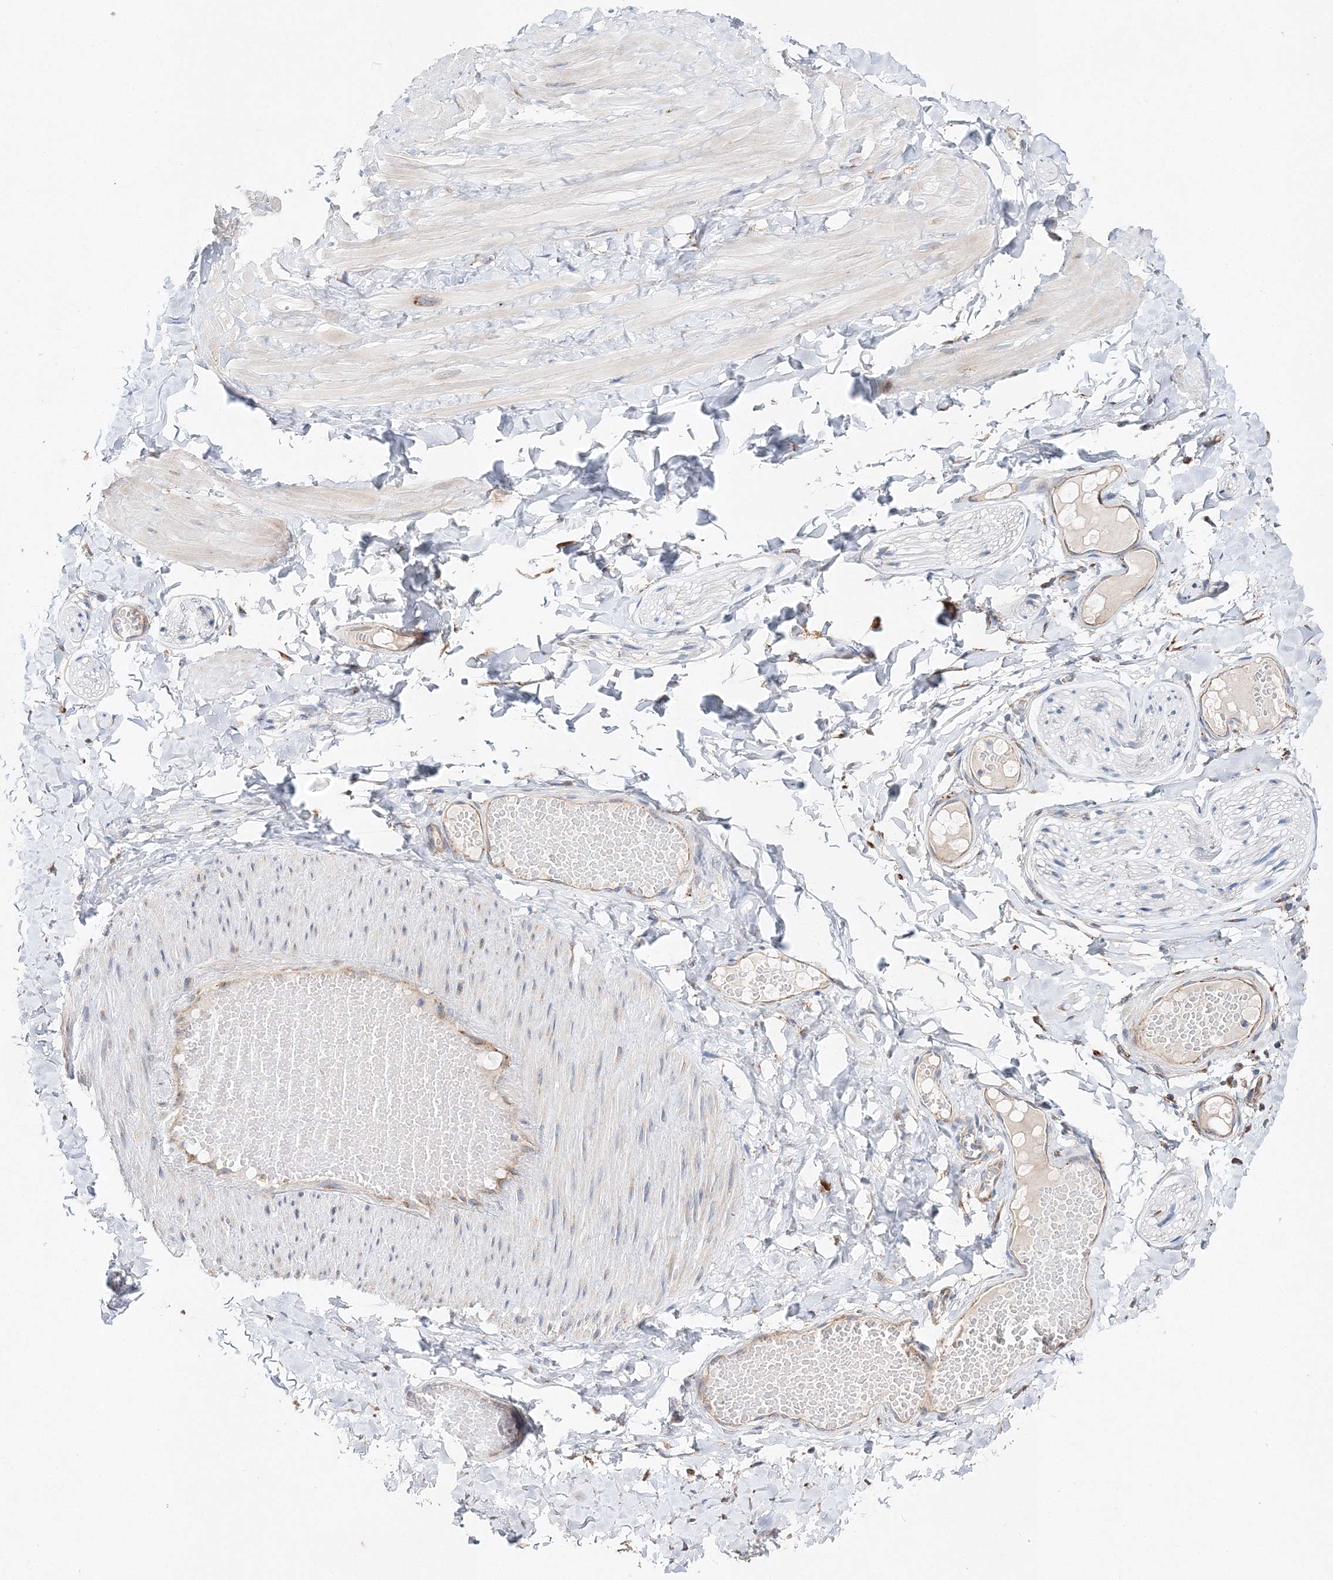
{"staining": {"intensity": "weak", "quantity": "25%-75%", "location": "cytoplasmic/membranous"}, "tissue": "adipose tissue", "cell_type": "Adipocytes", "image_type": "normal", "snomed": [{"axis": "morphology", "description": "Normal tissue, NOS"}, {"axis": "topography", "description": "Adipose tissue"}, {"axis": "topography", "description": "Vascular tissue"}, {"axis": "topography", "description": "Peripheral nerve tissue"}], "caption": "This photomicrograph demonstrates immunohistochemistry (IHC) staining of normal adipose tissue, with low weak cytoplasmic/membranous staining in approximately 25%-75% of adipocytes.", "gene": "C3orf38", "patient": {"sex": "male", "age": 25}}